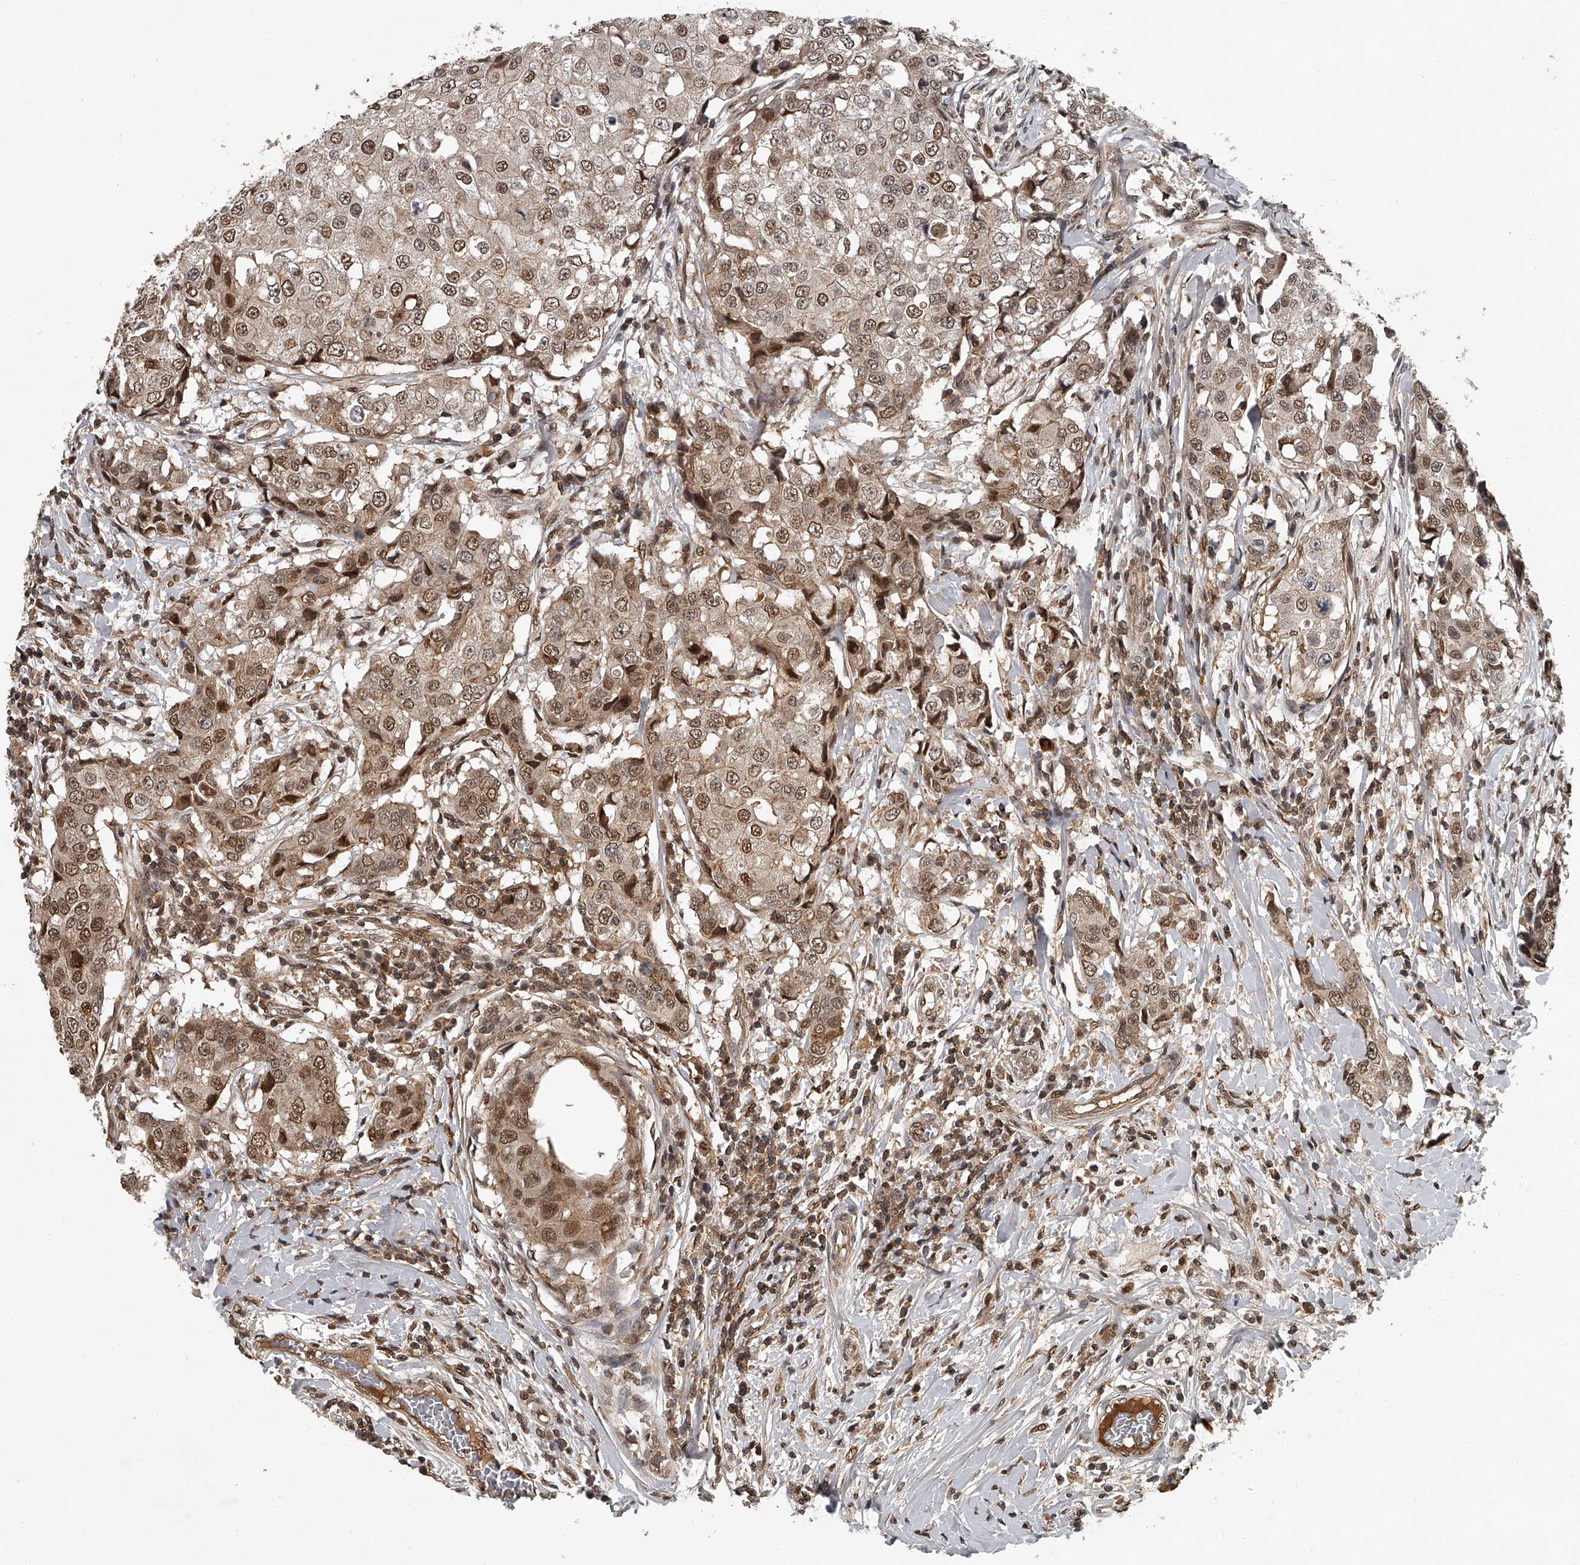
{"staining": {"intensity": "moderate", "quantity": ">75%", "location": "cytoplasmic/membranous,nuclear"}, "tissue": "breast cancer", "cell_type": "Tumor cells", "image_type": "cancer", "snomed": [{"axis": "morphology", "description": "Duct carcinoma"}, {"axis": "topography", "description": "Breast"}], "caption": "The histopathology image demonstrates staining of breast cancer (invasive ductal carcinoma), revealing moderate cytoplasmic/membranous and nuclear protein expression (brown color) within tumor cells.", "gene": "PLEKHG1", "patient": {"sex": "female", "age": 27}}